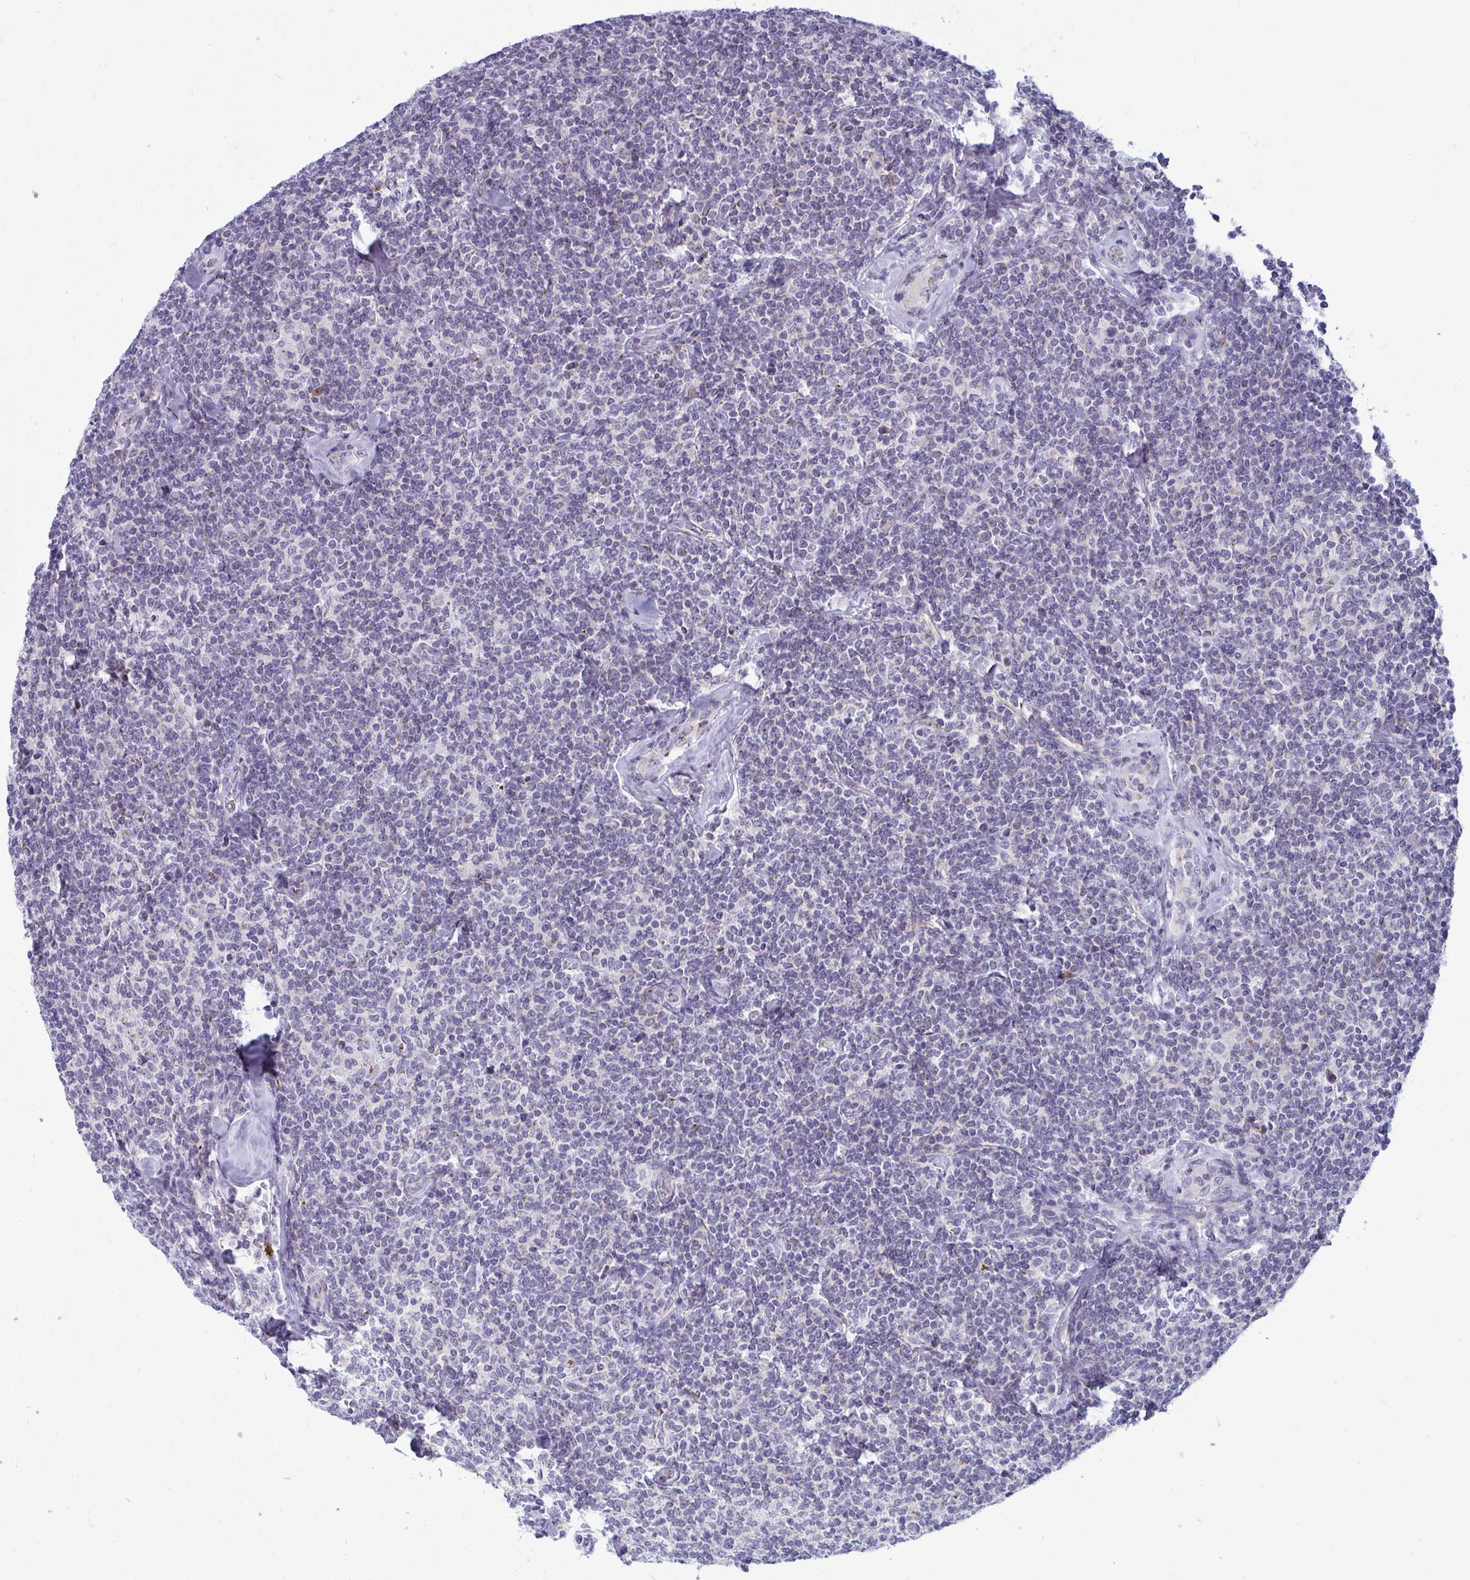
{"staining": {"intensity": "negative", "quantity": "none", "location": "none"}, "tissue": "lymphoma", "cell_type": "Tumor cells", "image_type": "cancer", "snomed": [{"axis": "morphology", "description": "Malignant lymphoma, non-Hodgkin's type, Low grade"}, {"axis": "topography", "description": "Lymph node"}], "caption": "Tumor cells show no significant staining in malignant lymphoma, non-Hodgkin's type (low-grade).", "gene": "DTX4", "patient": {"sex": "female", "age": 56}}